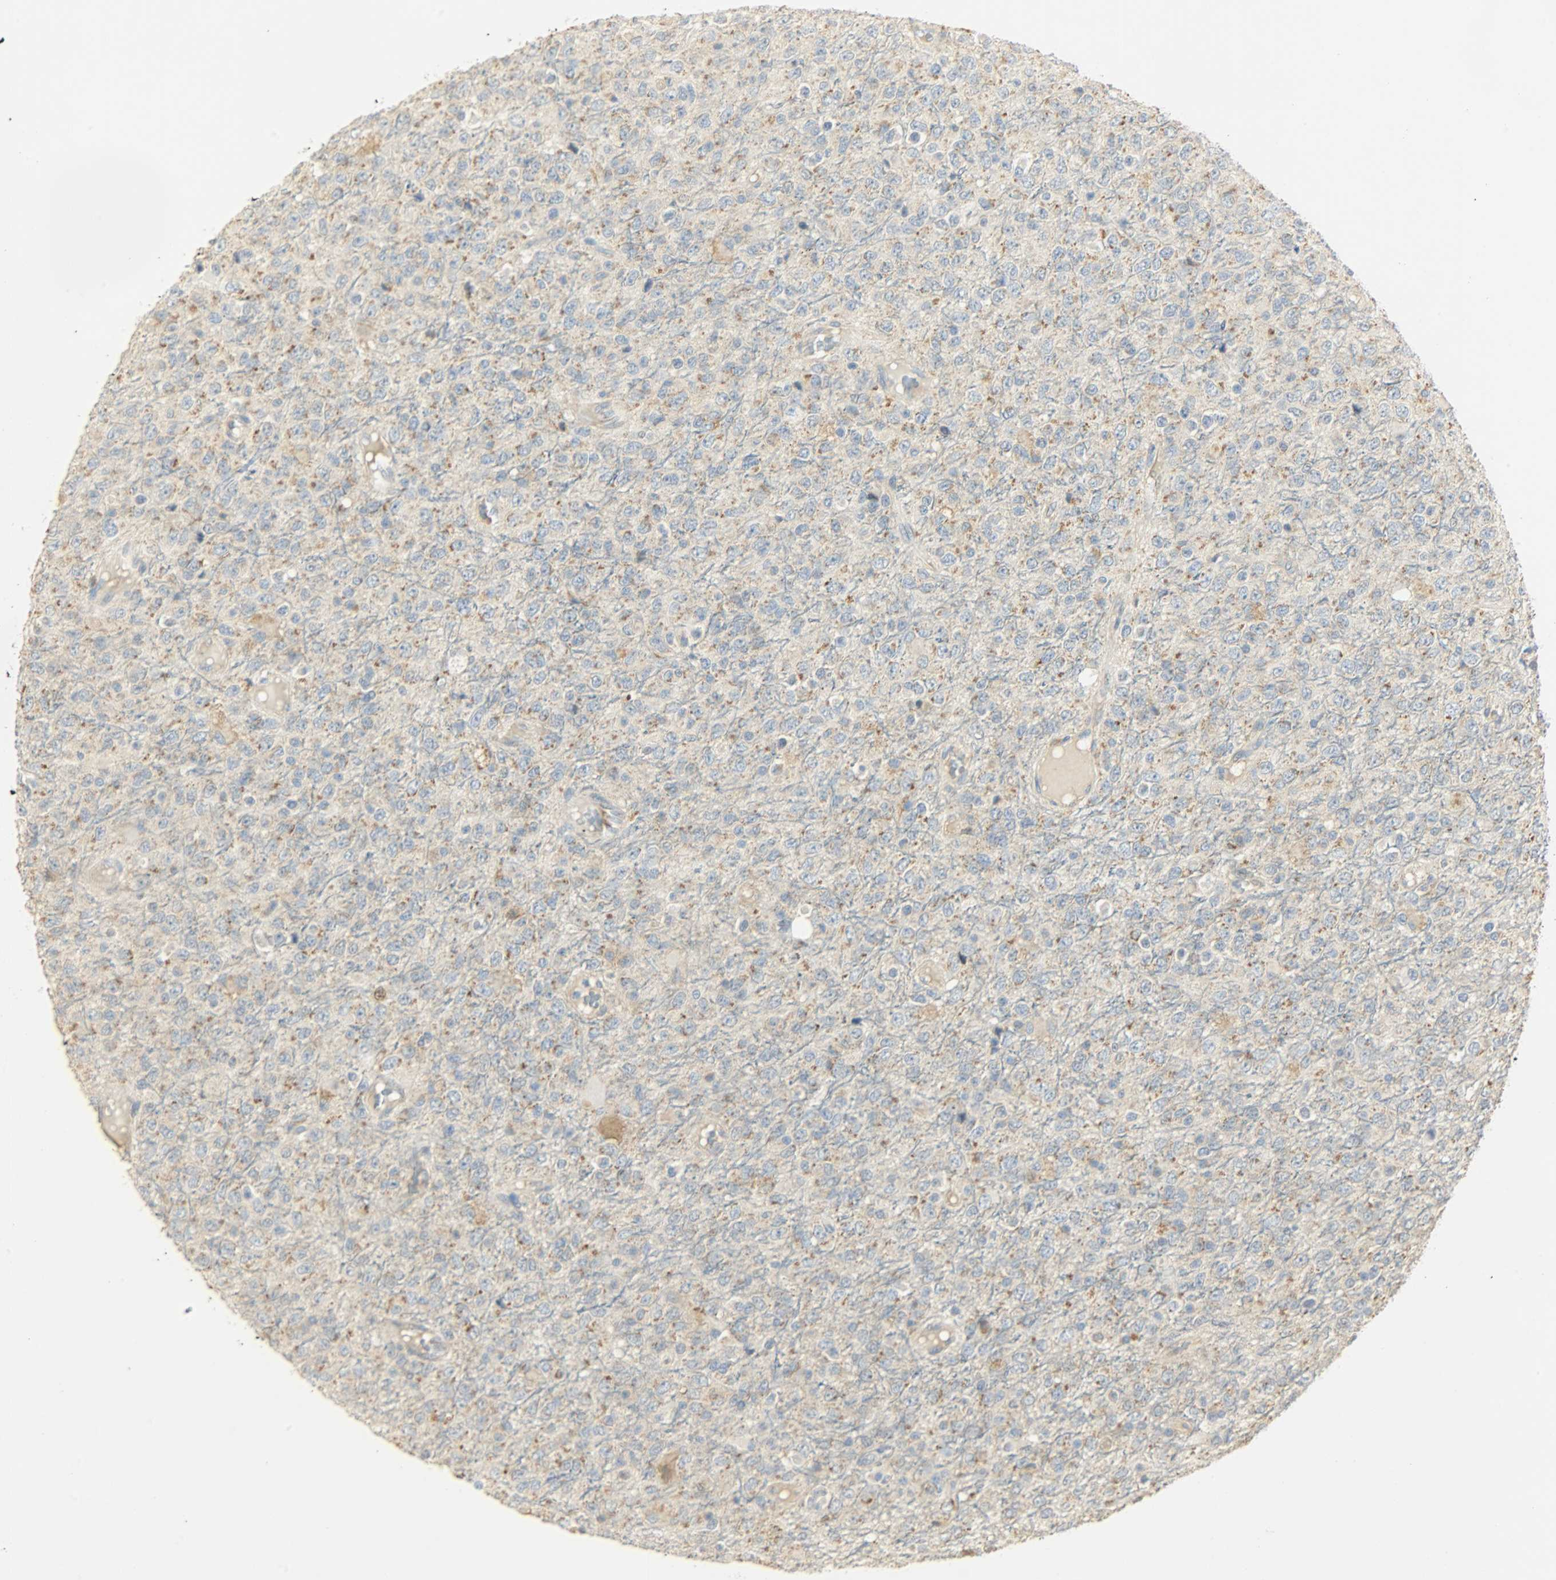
{"staining": {"intensity": "moderate", "quantity": "25%-75%", "location": "cytoplasmic/membranous"}, "tissue": "glioma", "cell_type": "Tumor cells", "image_type": "cancer", "snomed": [{"axis": "morphology", "description": "Glioma, malignant, High grade"}, {"axis": "topography", "description": "pancreas cauda"}], "caption": "Protein positivity by immunohistochemistry (IHC) exhibits moderate cytoplasmic/membranous expression in approximately 25%-75% of tumor cells in glioma. Ihc stains the protein of interest in brown and the nuclei are stained blue.", "gene": "NNT", "patient": {"sex": "male", "age": 60}}